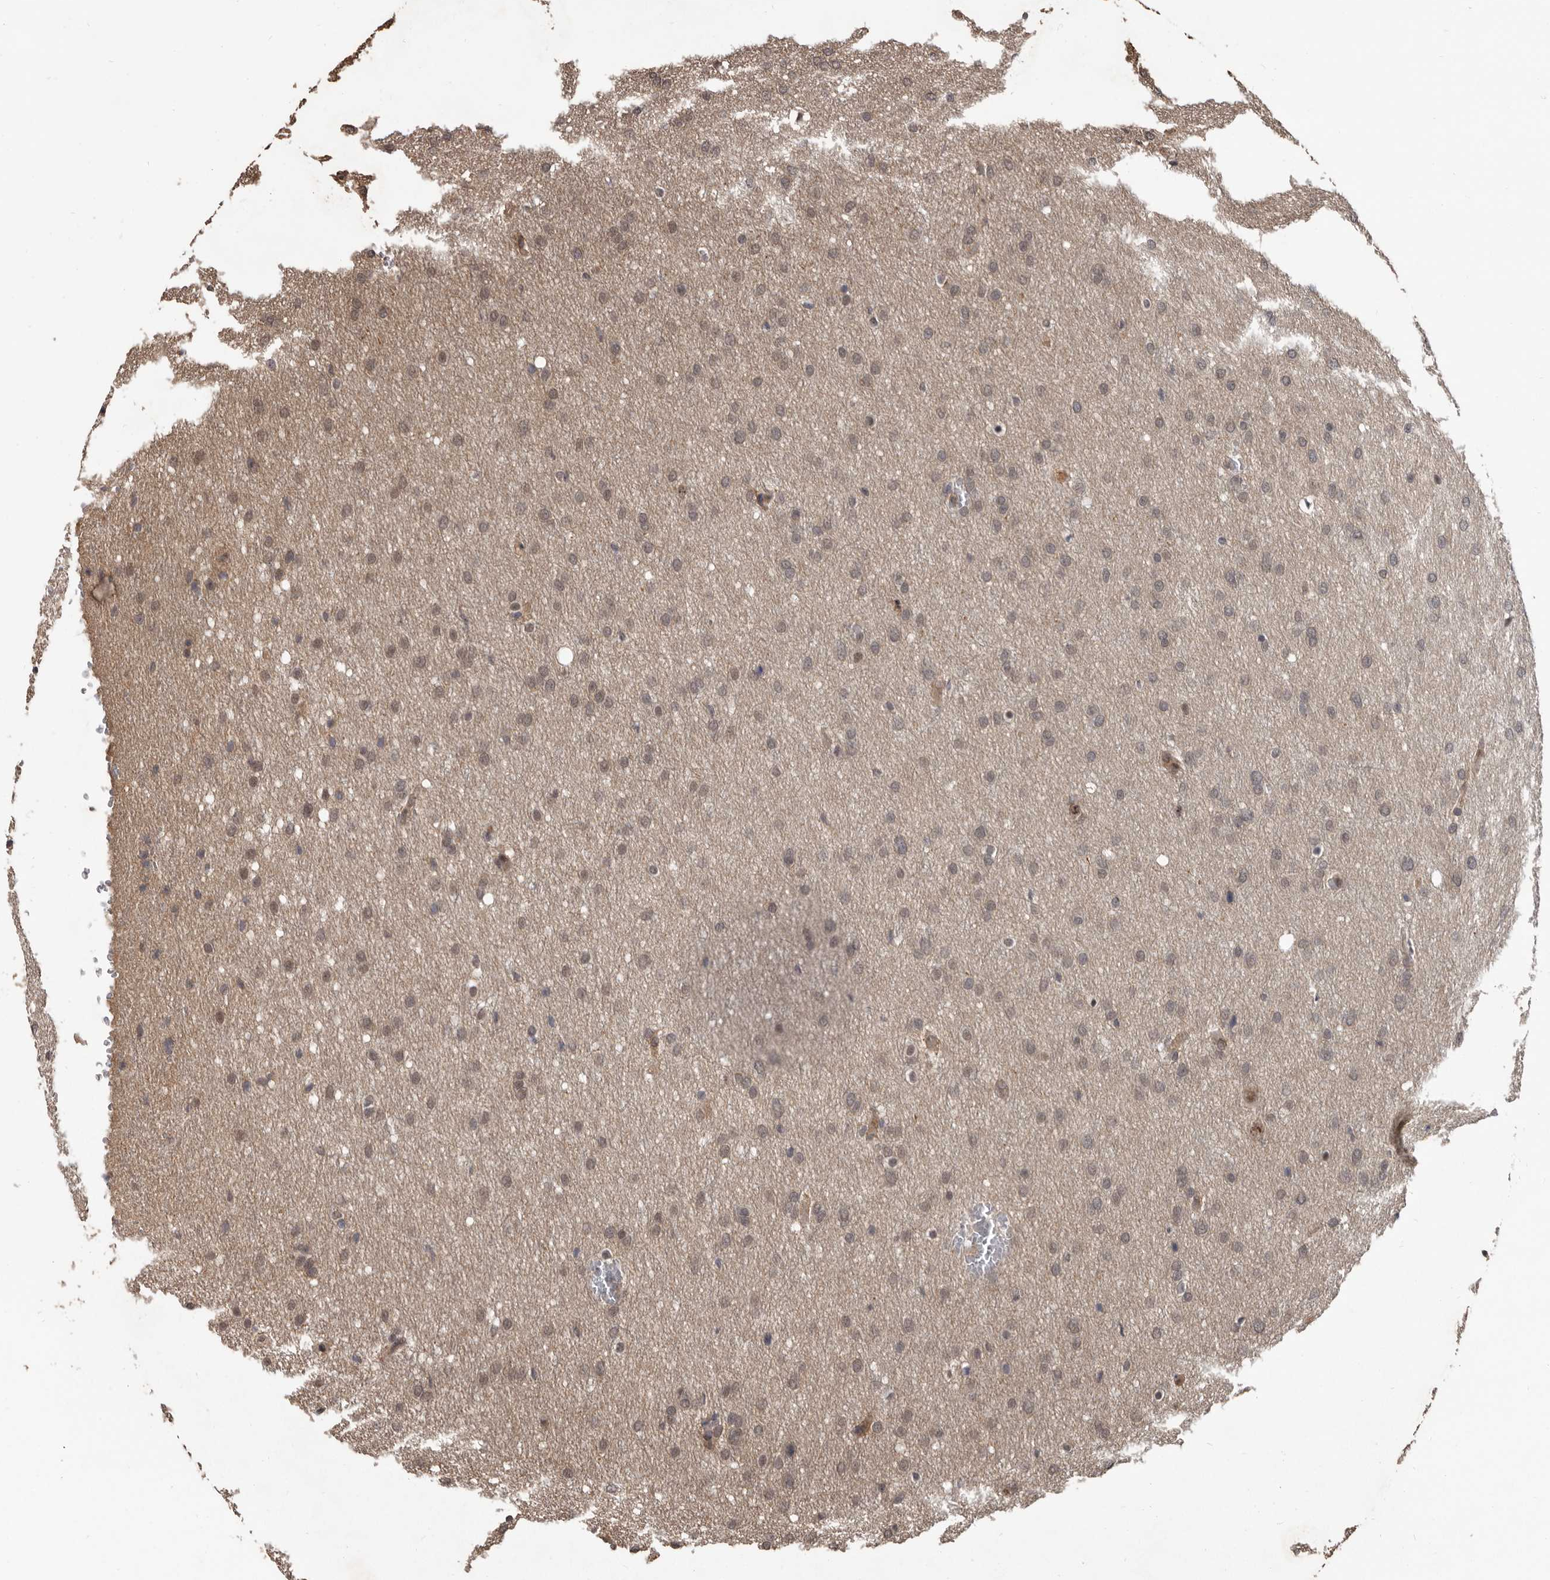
{"staining": {"intensity": "weak", "quantity": "25%-75%", "location": "nuclear"}, "tissue": "glioma", "cell_type": "Tumor cells", "image_type": "cancer", "snomed": [{"axis": "morphology", "description": "Glioma, malignant, Low grade"}, {"axis": "topography", "description": "Brain"}], "caption": "About 25%-75% of tumor cells in human glioma demonstrate weak nuclear protein staining as visualized by brown immunohistochemical staining.", "gene": "AHR", "patient": {"sex": "female", "age": 37}}